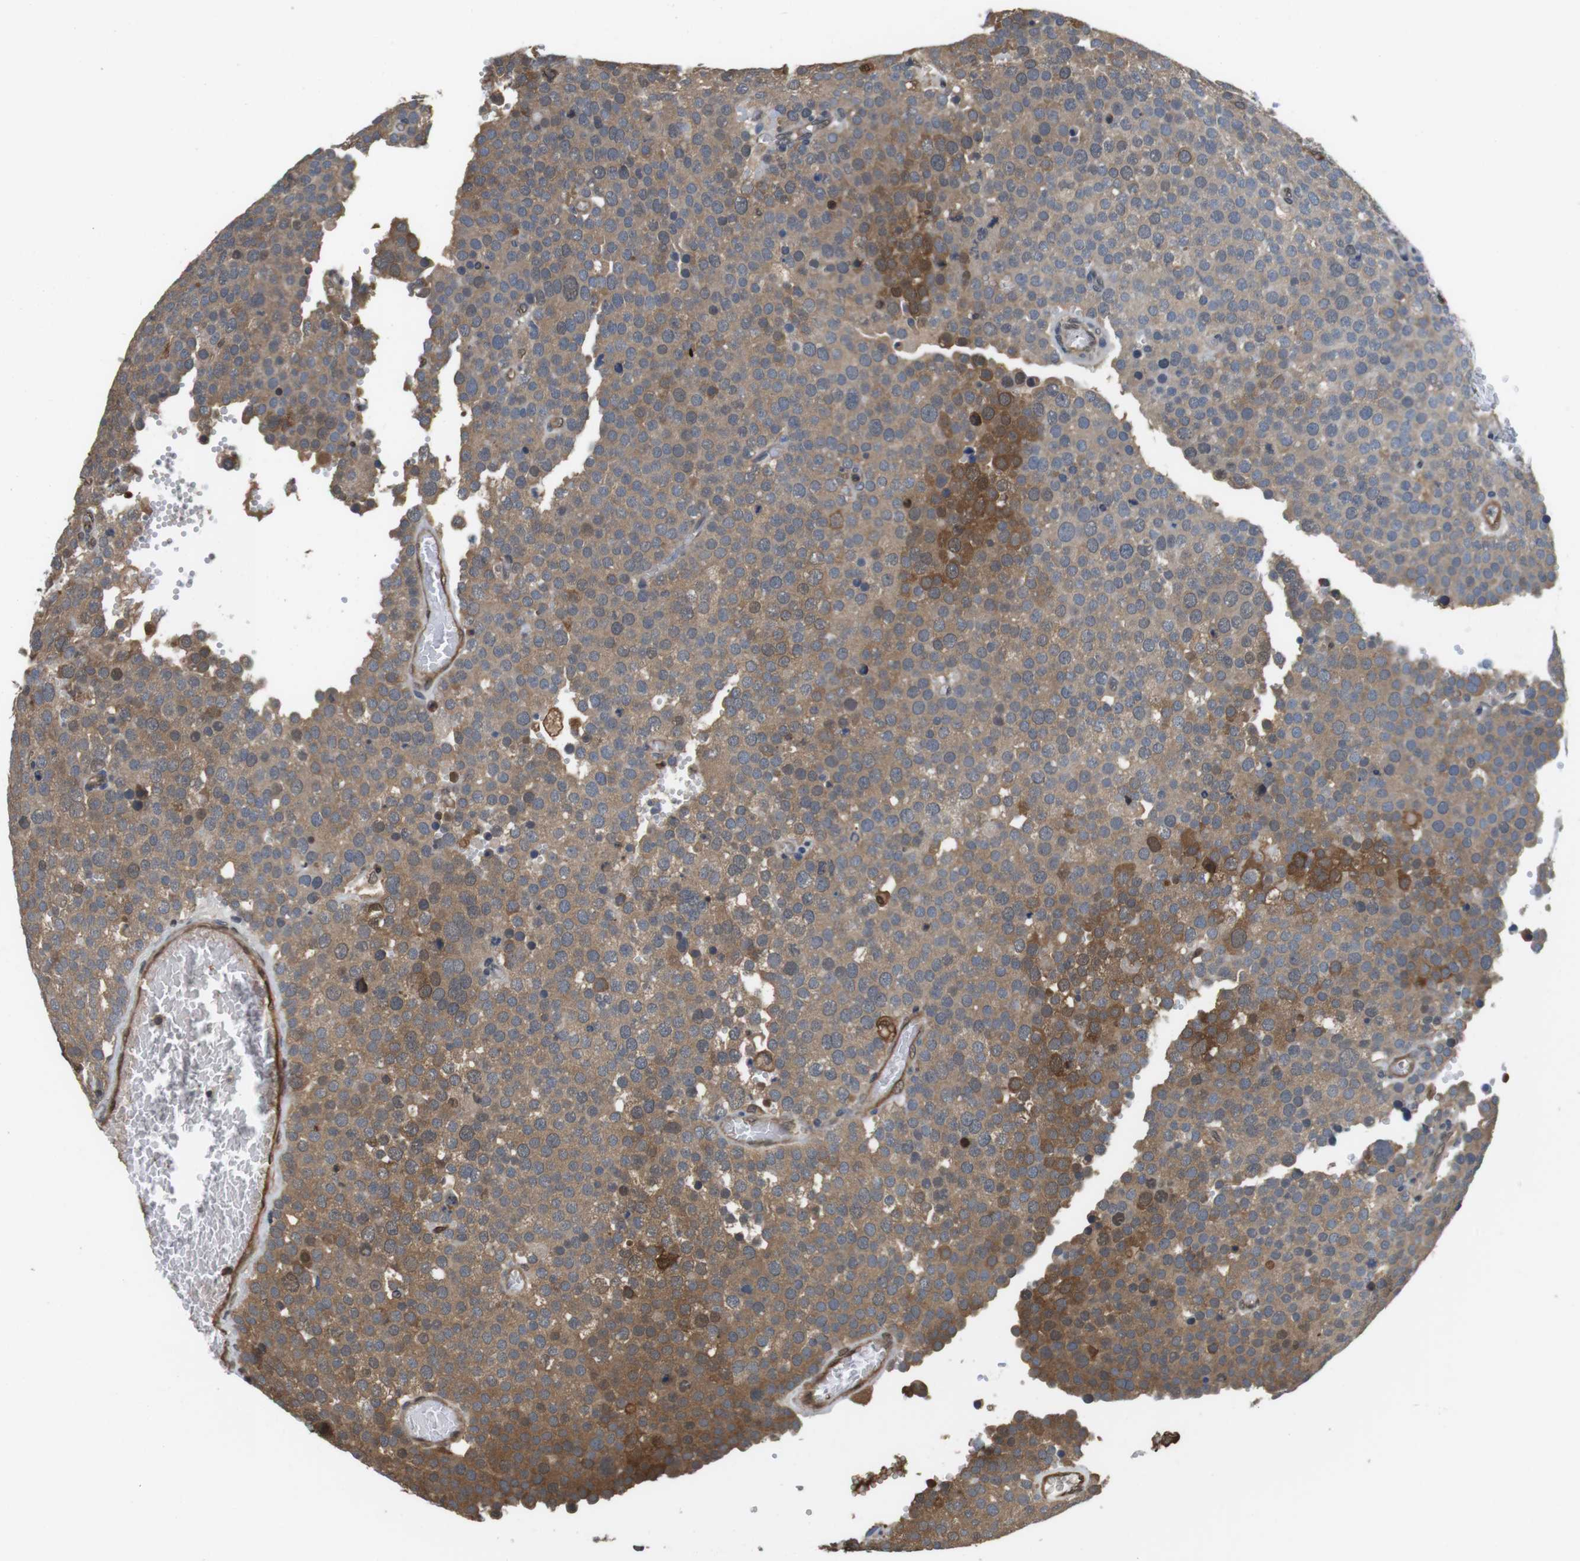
{"staining": {"intensity": "moderate", "quantity": ">75%", "location": "cytoplasmic/membranous"}, "tissue": "testis cancer", "cell_type": "Tumor cells", "image_type": "cancer", "snomed": [{"axis": "morphology", "description": "Normal tissue, NOS"}, {"axis": "morphology", "description": "Seminoma, NOS"}, {"axis": "topography", "description": "Testis"}], "caption": "The immunohistochemical stain highlights moderate cytoplasmic/membranous expression in tumor cells of seminoma (testis) tissue.", "gene": "LDHA", "patient": {"sex": "male", "age": 71}}